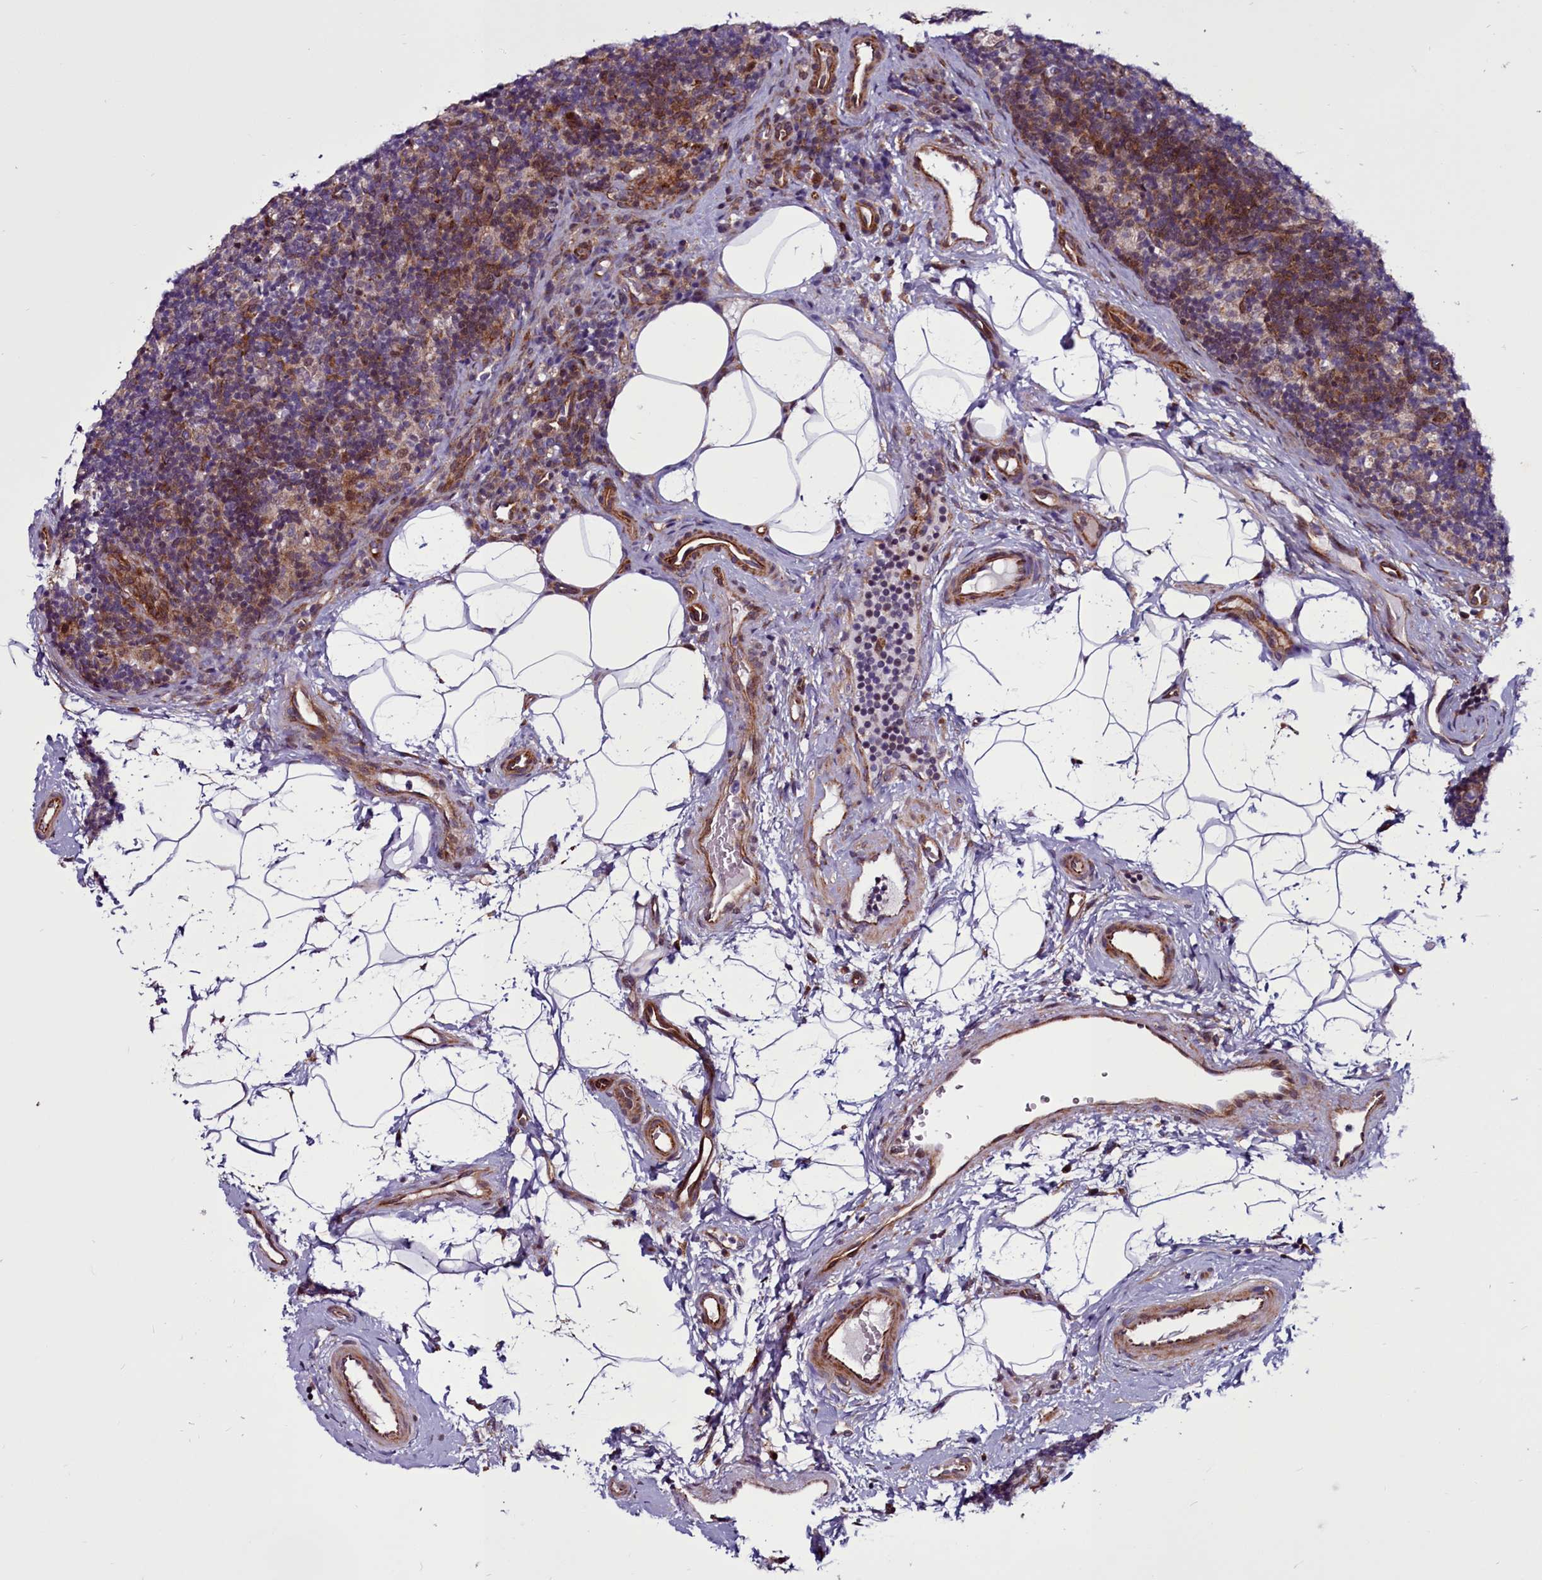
{"staining": {"intensity": "weak", "quantity": "<25%", "location": "cytoplasmic/membranous"}, "tissue": "lymph node", "cell_type": "Germinal center cells", "image_type": "normal", "snomed": [{"axis": "morphology", "description": "Normal tissue, NOS"}, {"axis": "topography", "description": "Lymph node"}], "caption": "The IHC image has no significant positivity in germinal center cells of lymph node. The staining is performed using DAB brown chromogen with nuclei counter-stained in using hematoxylin.", "gene": "MCRIP1", "patient": {"sex": "female", "age": 22}}